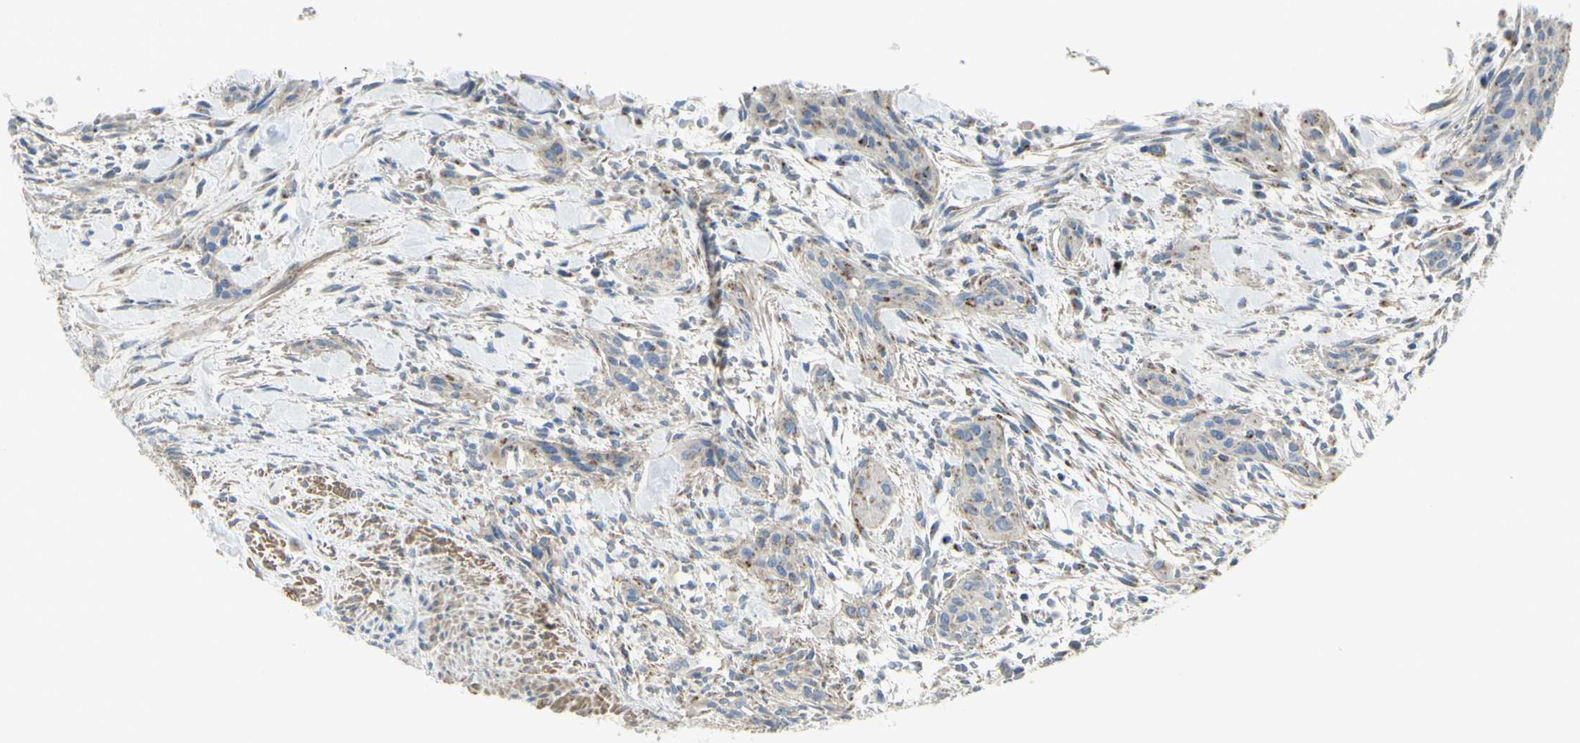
{"staining": {"intensity": "weak", "quantity": ">75%", "location": "cytoplasmic/membranous"}, "tissue": "urothelial cancer", "cell_type": "Tumor cells", "image_type": "cancer", "snomed": [{"axis": "morphology", "description": "Urothelial carcinoma, High grade"}, {"axis": "topography", "description": "Urinary bladder"}], "caption": "A high-resolution micrograph shows IHC staining of urothelial cancer, which reveals weak cytoplasmic/membranous expression in approximately >75% of tumor cells.", "gene": "B4GALT3", "patient": {"sex": "male", "age": 35}}